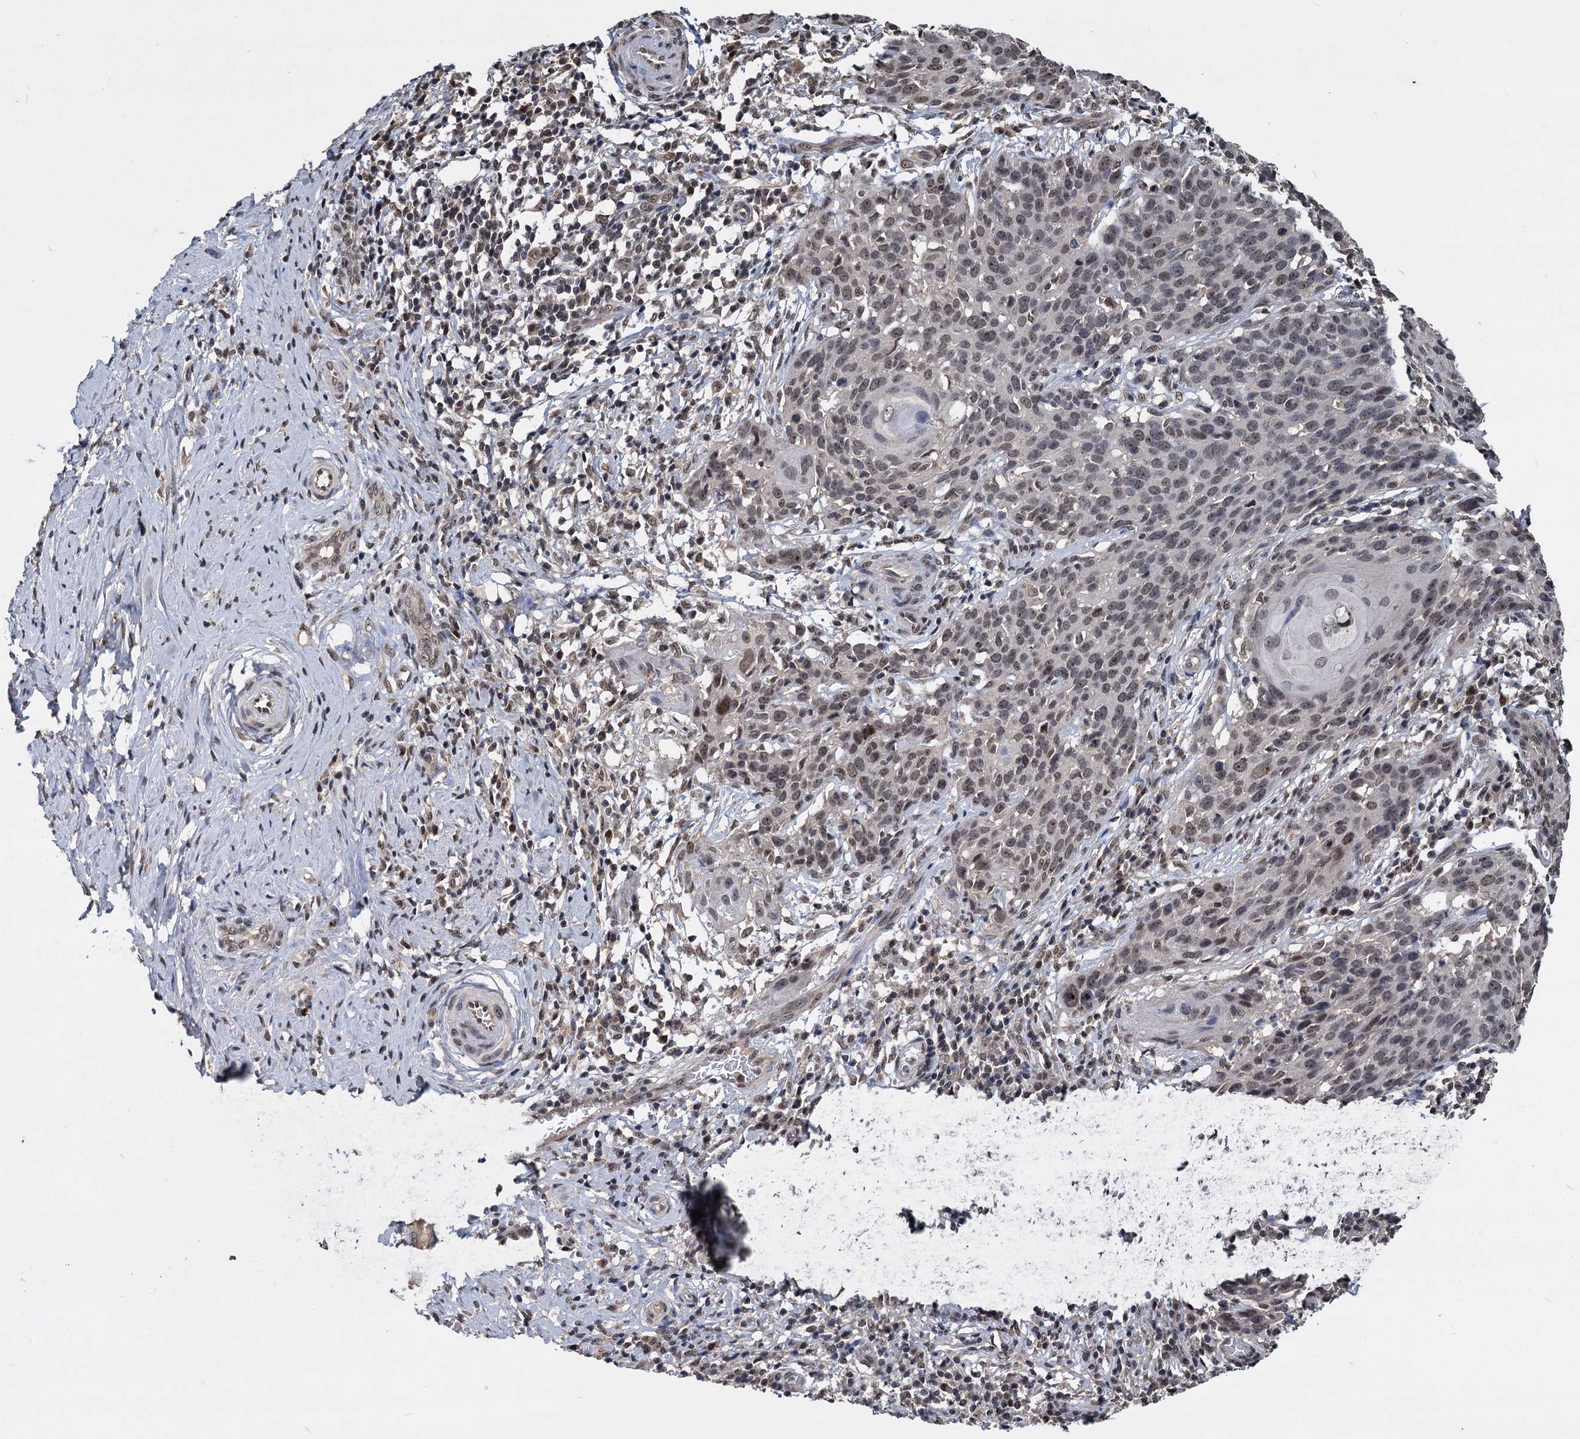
{"staining": {"intensity": "weak", "quantity": ">75%", "location": "nuclear"}, "tissue": "cervical cancer", "cell_type": "Tumor cells", "image_type": "cancer", "snomed": [{"axis": "morphology", "description": "Squamous cell carcinoma, NOS"}, {"axis": "topography", "description": "Cervix"}], "caption": "Weak nuclear positivity for a protein is seen in about >75% of tumor cells of cervical squamous cell carcinoma using IHC.", "gene": "FAM216B", "patient": {"sex": "female", "age": 50}}